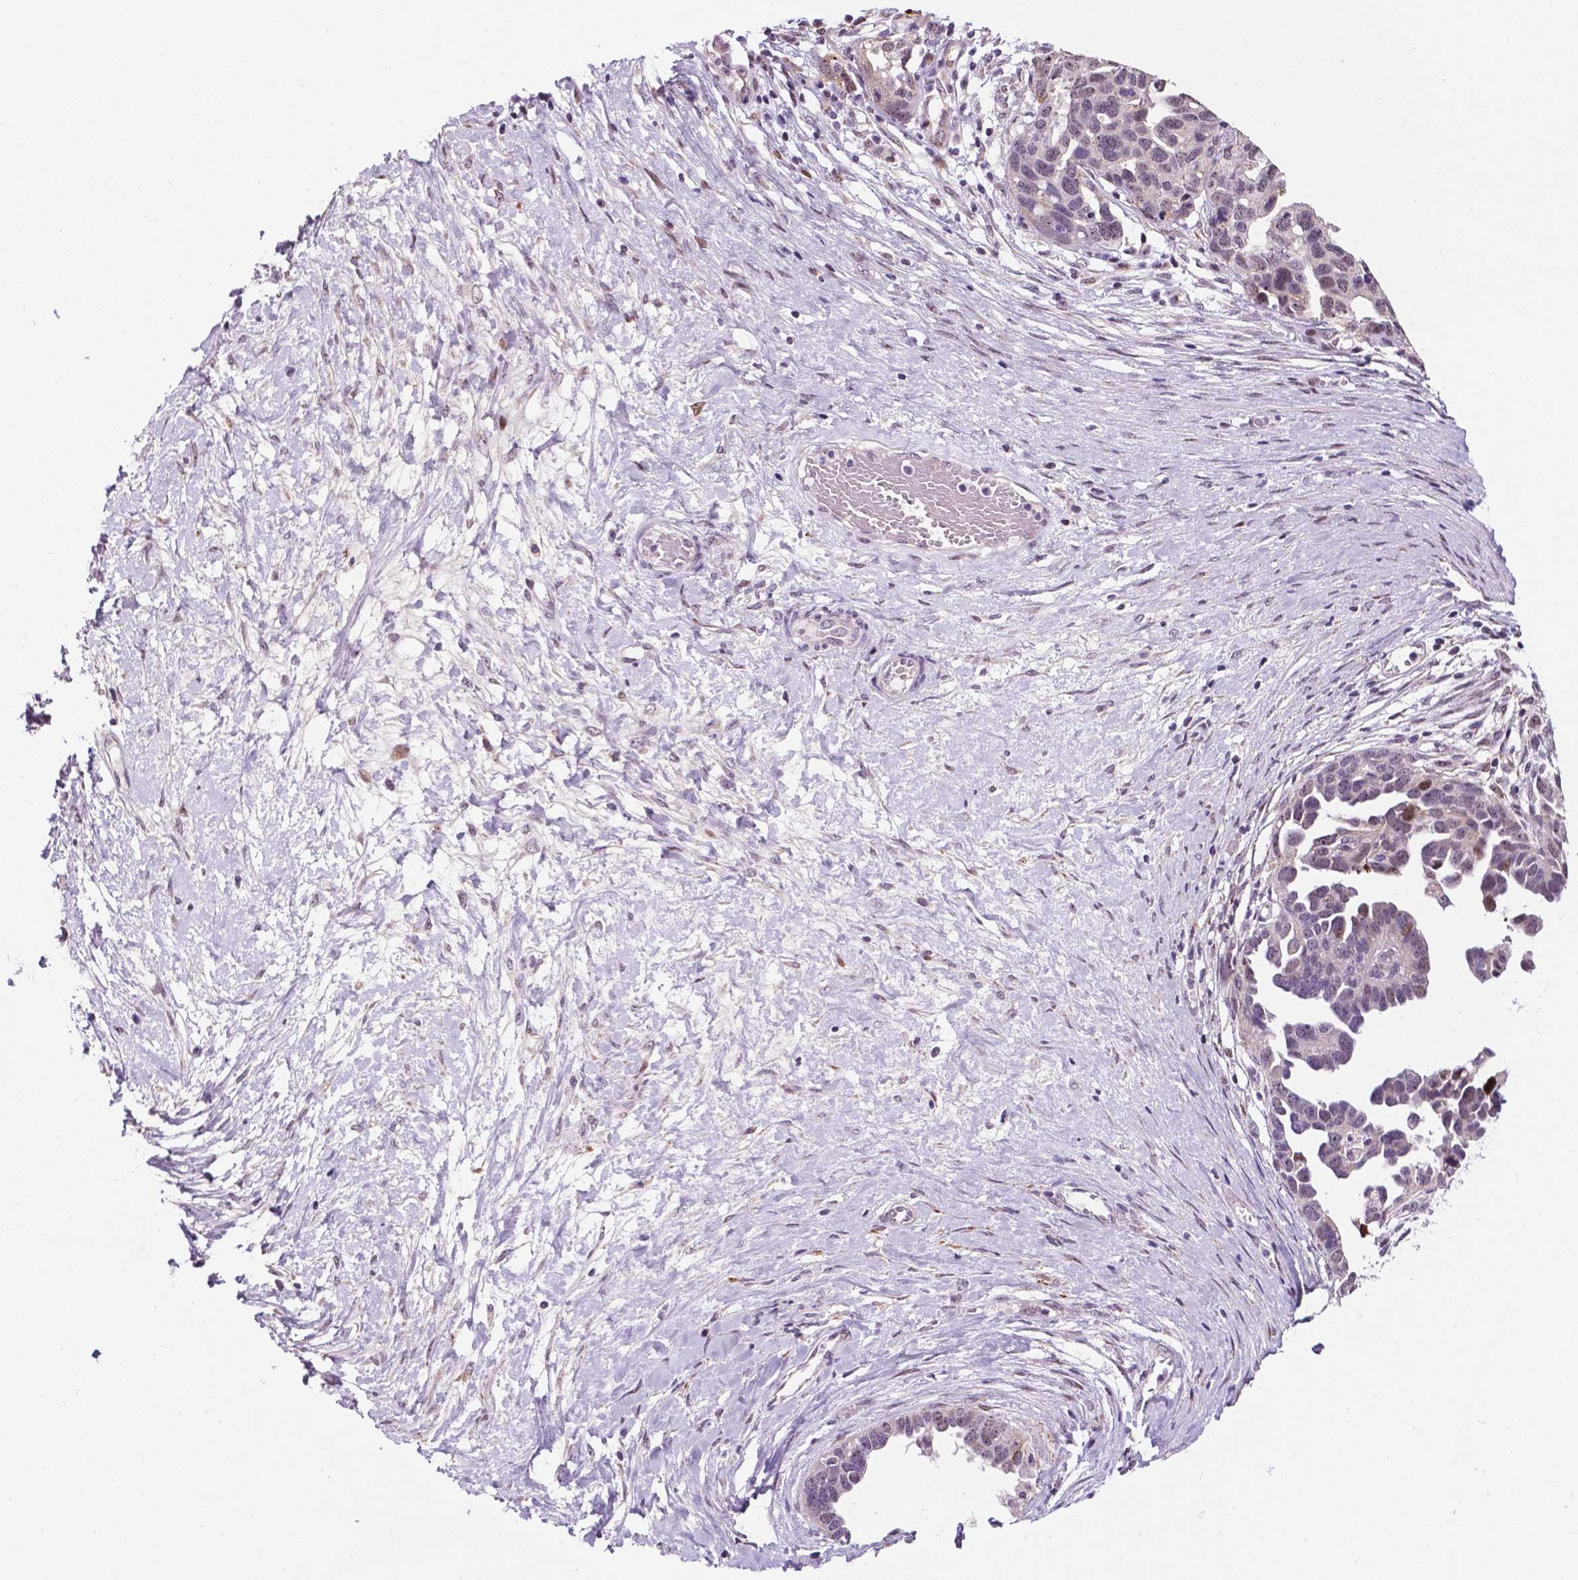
{"staining": {"intensity": "negative", "quantity": "none", "location": "none"}, "tissue": "ovarian cancer", "cell_type": "Tumor cells", "image_type": "cancer", "snomed": [{"axis": "morphology", "description": "Cystadenocarcinoma, serous, NOS"}, {"axis": "topography", "description": "Ovary"}], "caption": "An IHC micrograph of ovarian cancer is shown. There is no staining in tumor cells of ovarian cancer. Nuclei are stained in blue.", "gene": "SMAD3", "patient": {"sex": "female", "age": 54}}